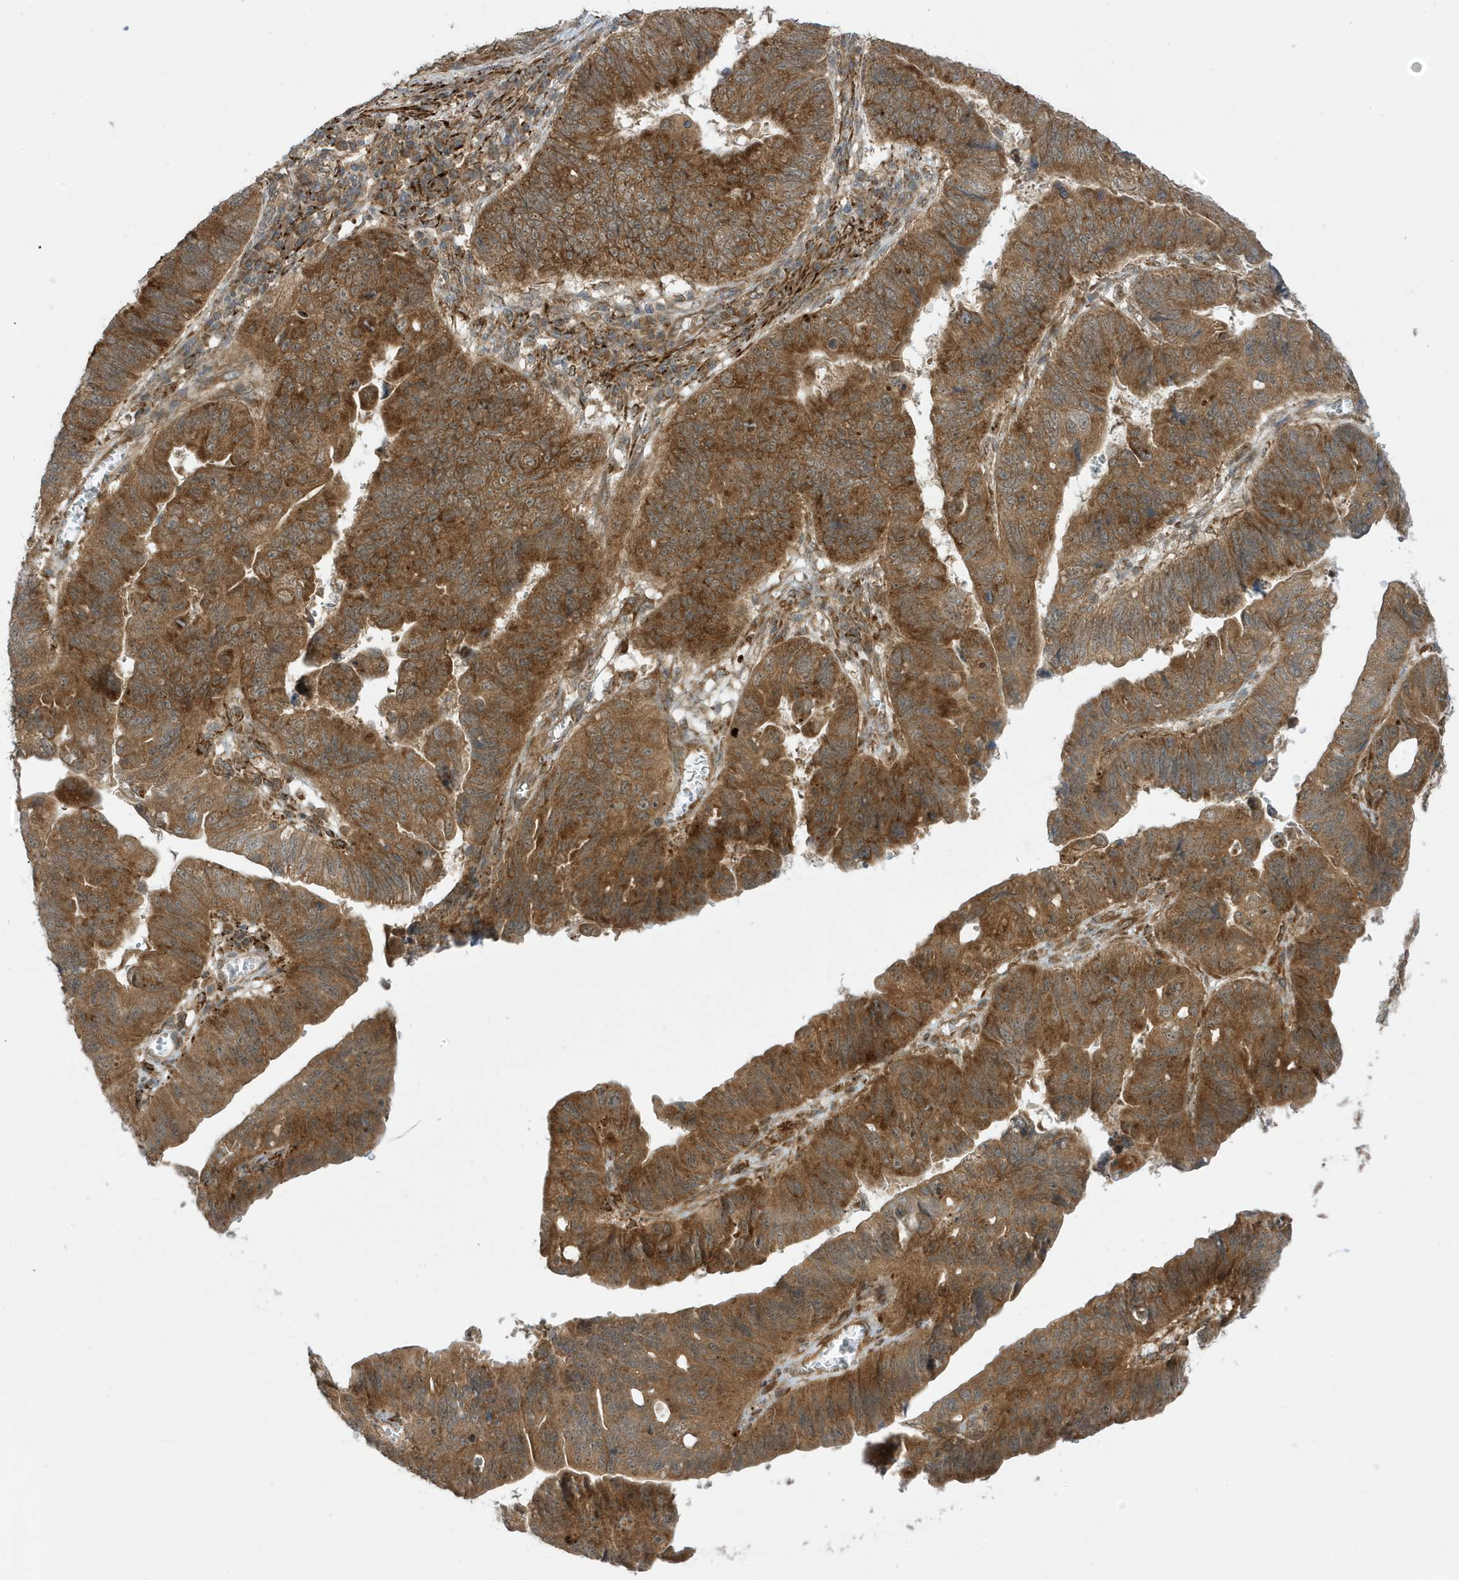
{"staining": {"intensity": "strong", "quantity": ">75%", "location": "cytoplasmic/membranous"}, "tissue": "stomach cancer", "cell_type": "Tumor cells", "image_type": "cancer", "snomed": [{"axis": "morphology", "description": "Adenocarcinoma, NOS"}, {"axis": "topography", "description": "Stomach"}], "caption": "There is high levels of strong cytoplasmic/membranous staining in tumor cells of adenocarcinoma (stomach), as demonstrated by immunohistochemical staining (brown color).", "gene": "DHX36", "patient": {"sex": "male", "age": 59}}